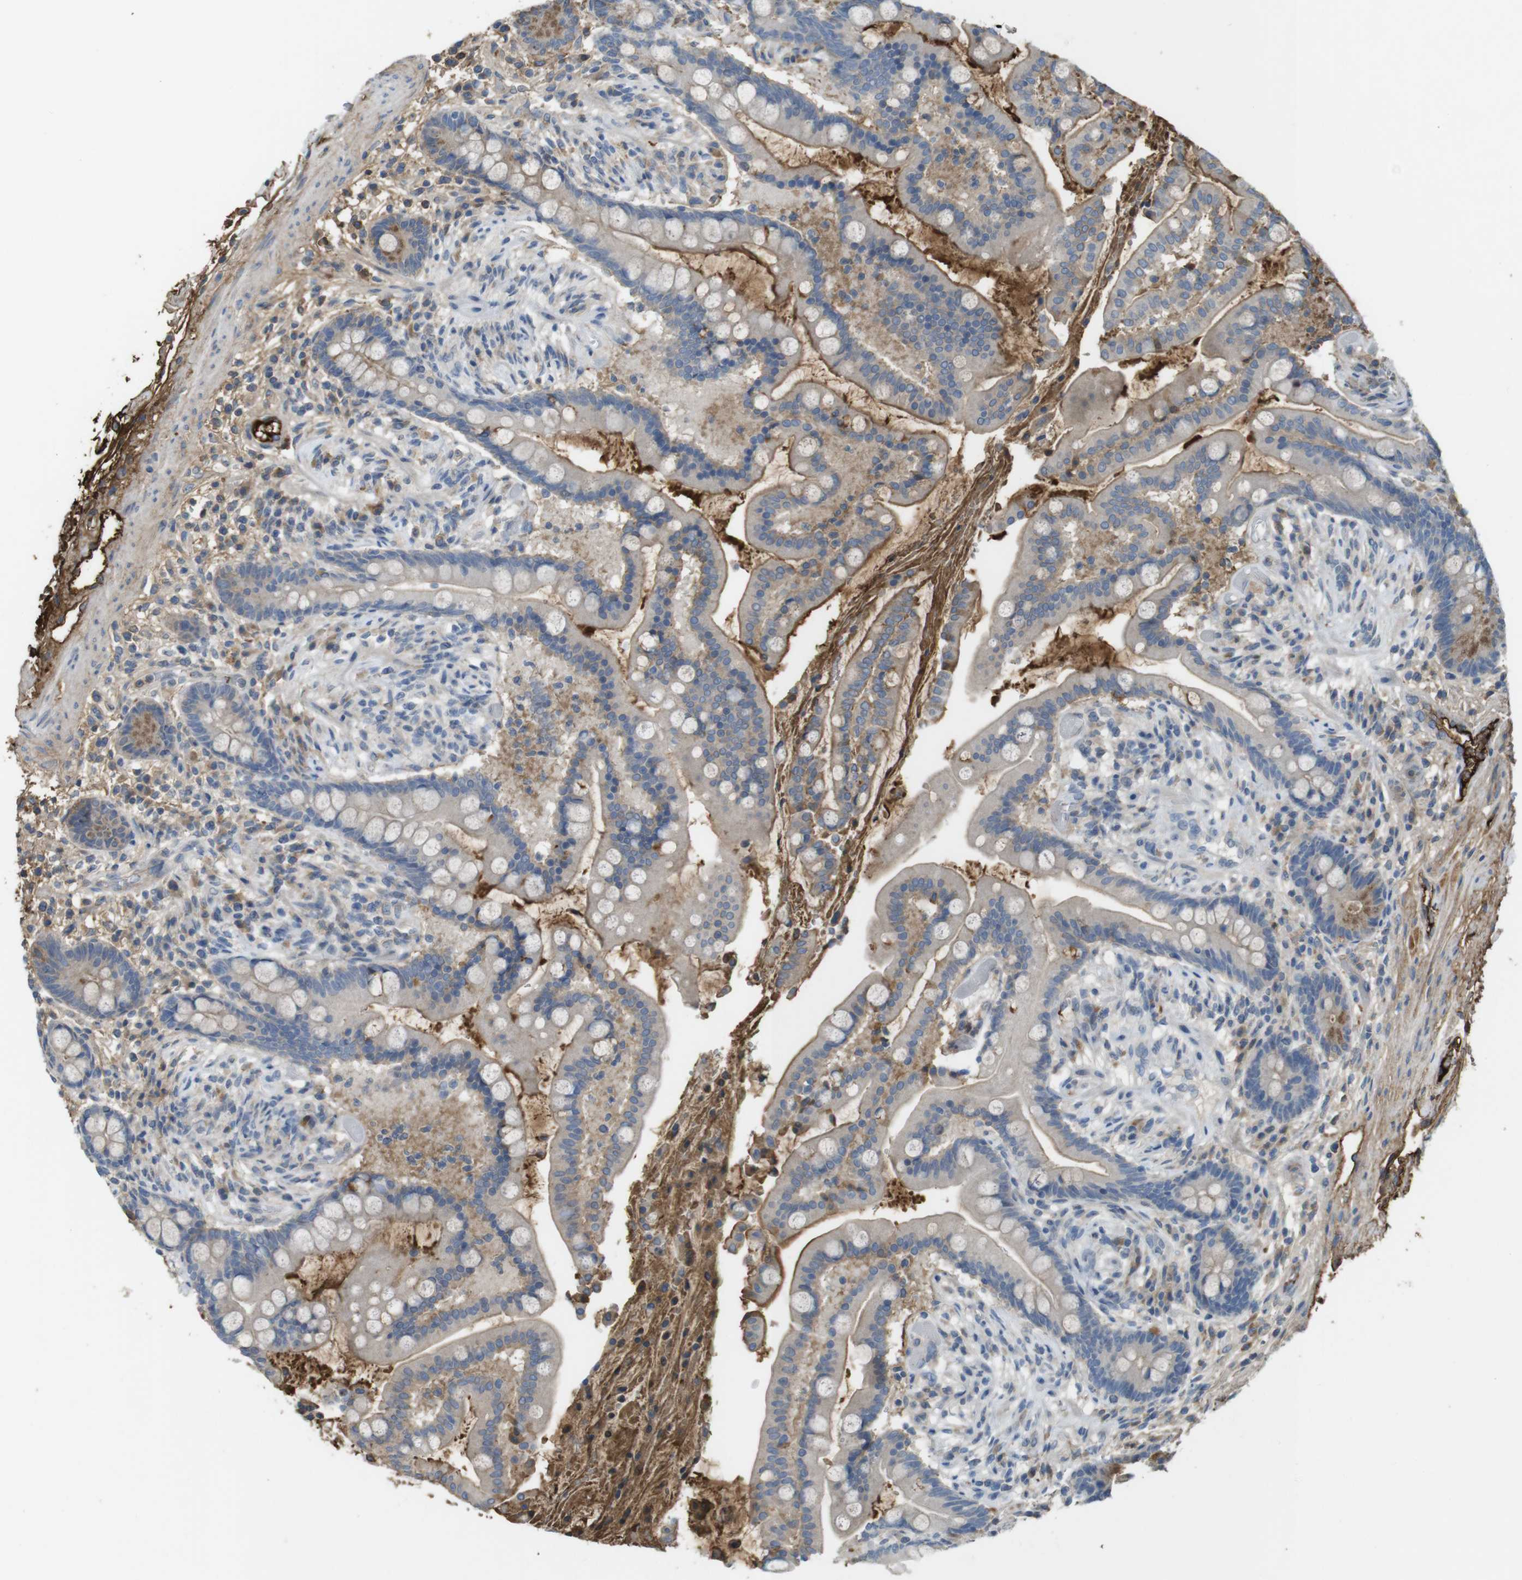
{"staining": {"intensity": "moderate", "quantity": ">75%", "location": "cytoplasmic/membranous"}, "tissue": "colon", "cell_type": "Endothelial cells", "image_type": "normal", "snomed": [{"axis": "morphology", "description": "Normal tissue, NOS"}, {"axis": "topography", "description": "Colon"}], "caption": "IHC (DAB) staining of normal human colon displays moderate cytoplasmic/membranous protein expression in about >75% of endothelial cells.", "gene": "LTBP4", "patient": {"sex": "male", "age": 73}}